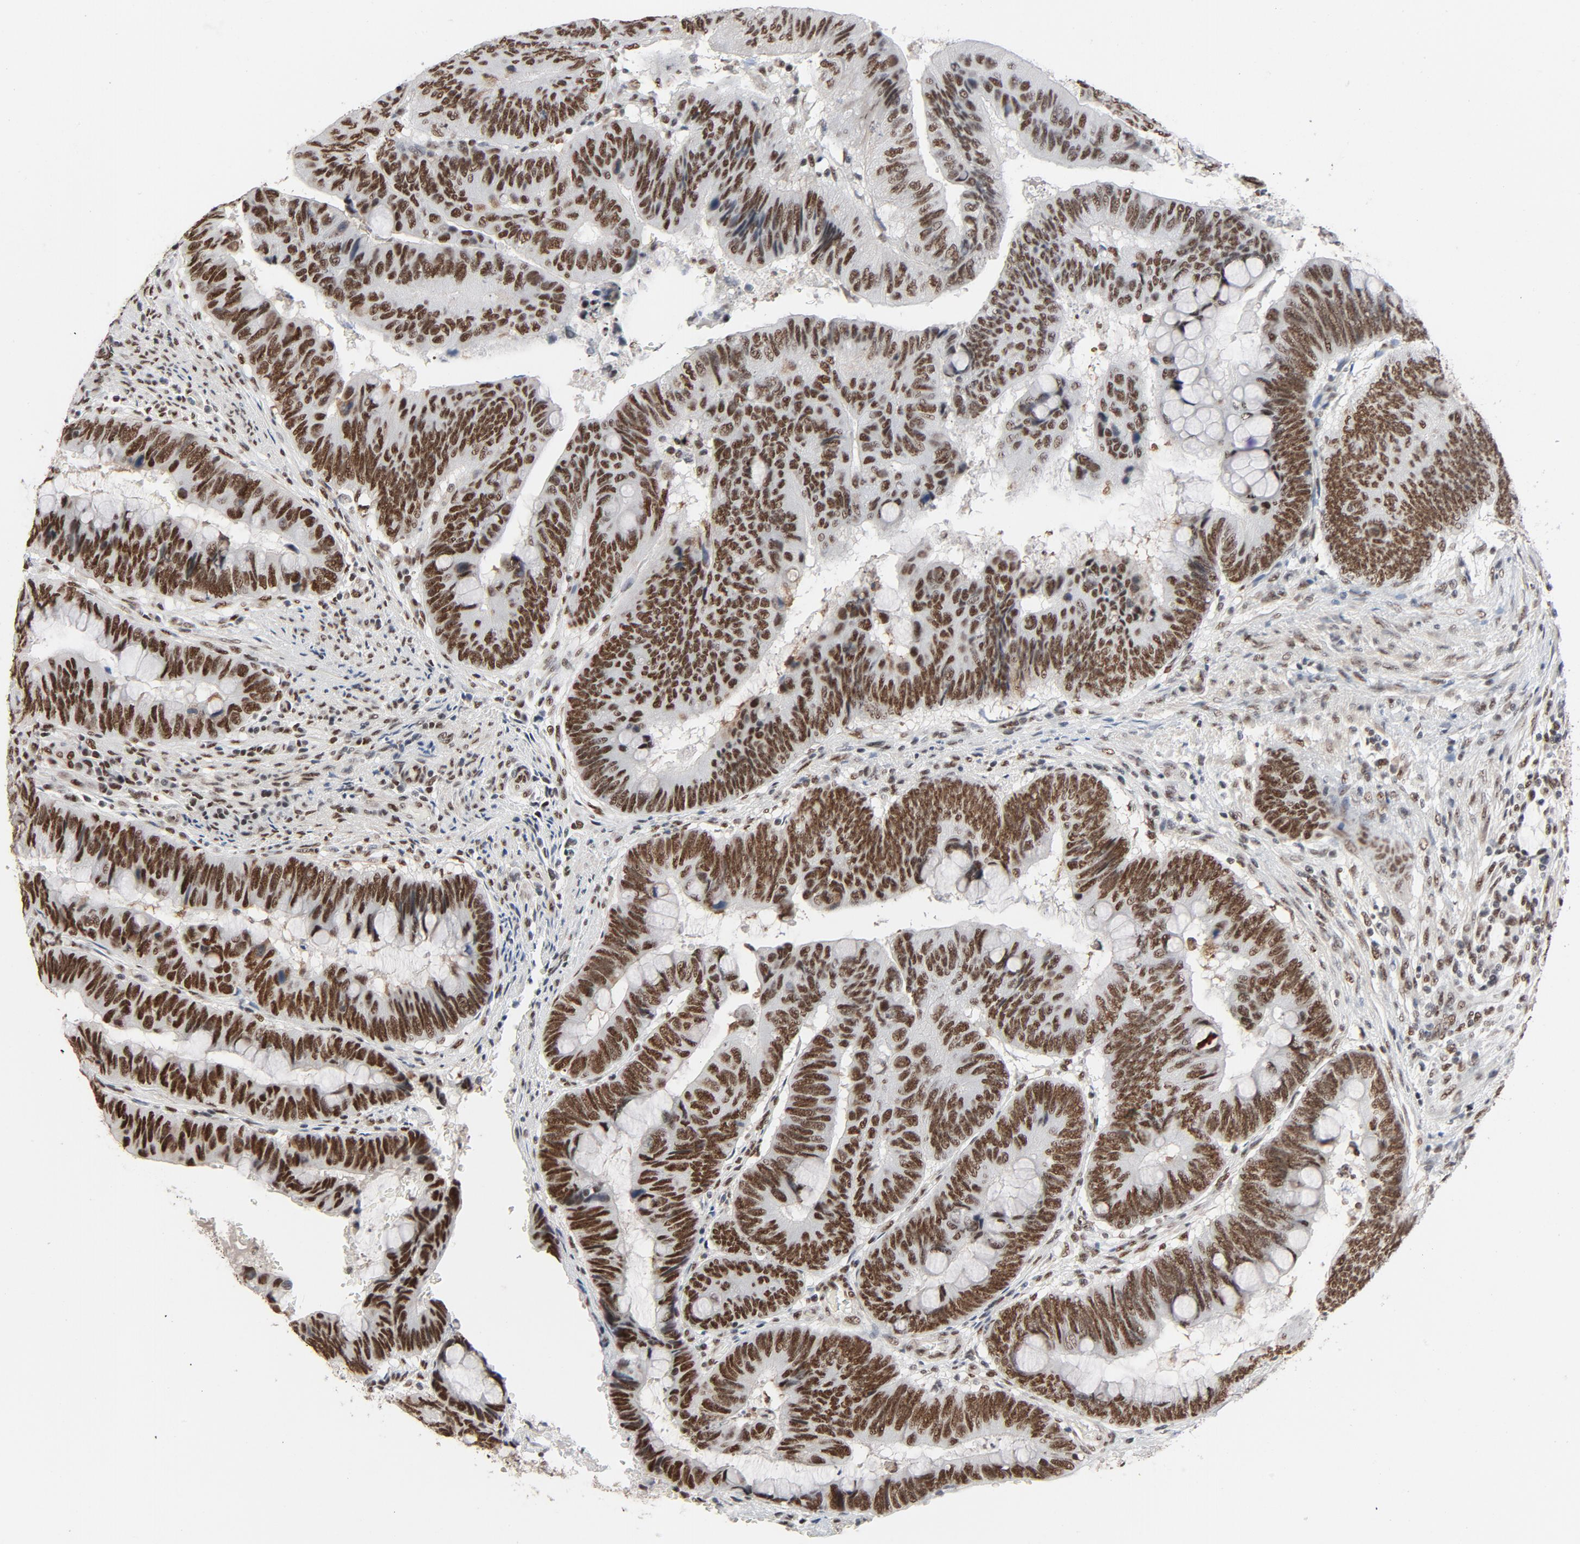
{"staining": {"intensity": "strong", "quantity": ">75%", "location": "nuclear"}, "tissue": "colorectal cancer", "cell_type": "Tumor cells", "image_type": "cancer", "snomed": [{"axis": "morphology", "description": "Normal tissue, NOS"}, {"axis": "morphology", "description": "Adenocarcinoma, NOS"}, {"axis": "topography", "description": "Rectum"}], "caption": "The immunohistochemical stain shows strong nuclear staining in tumor cells of colorectal adenocarcinoma tissue. (brown staining indicates protein expression, while blue staining denotes nuclei).", "gene": "MRE11", "patient": {"sex": "male", "age": 92}}